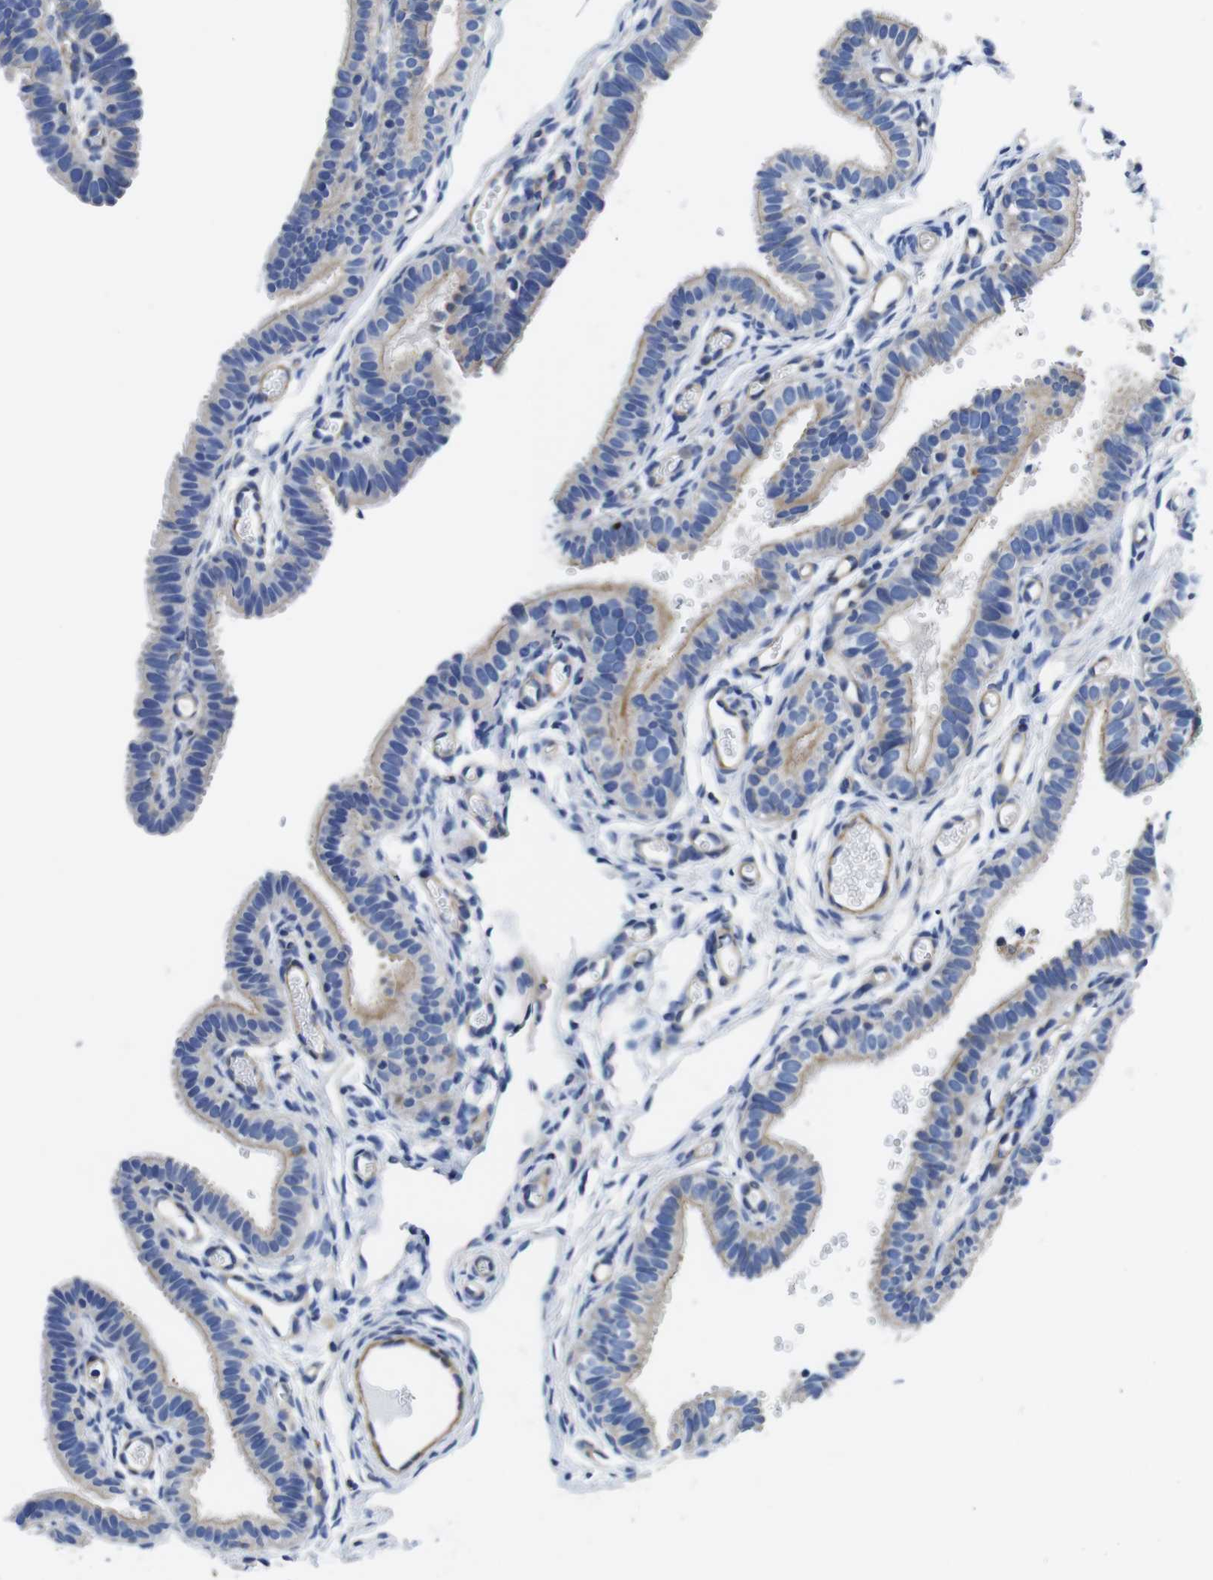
{"staining": {"intensity": "weak", "quantity": "<25%", "location": "cytoplasmic/membranous"}, "tissue": "fallopian tube", "cell_type": "Glandular cells", "image_type": "normal", "snomed": [{"axis": "morphology", "description": "Normal tissue, NOS"}, {"axis": "topography", "description": "Fallopian tube"}, {"axis": "topography", "description": "Placenta"}], "caption": "Immunohistochemical staining of normal human fallopian tube displays no significant expression in glandular cells. (DAB (3,3'-diaminobenzidine) IHC visualized using brightfield microscopy, high magnification).", "gene": "GPR4", "patient": {"sex": "female", "age": 34}}